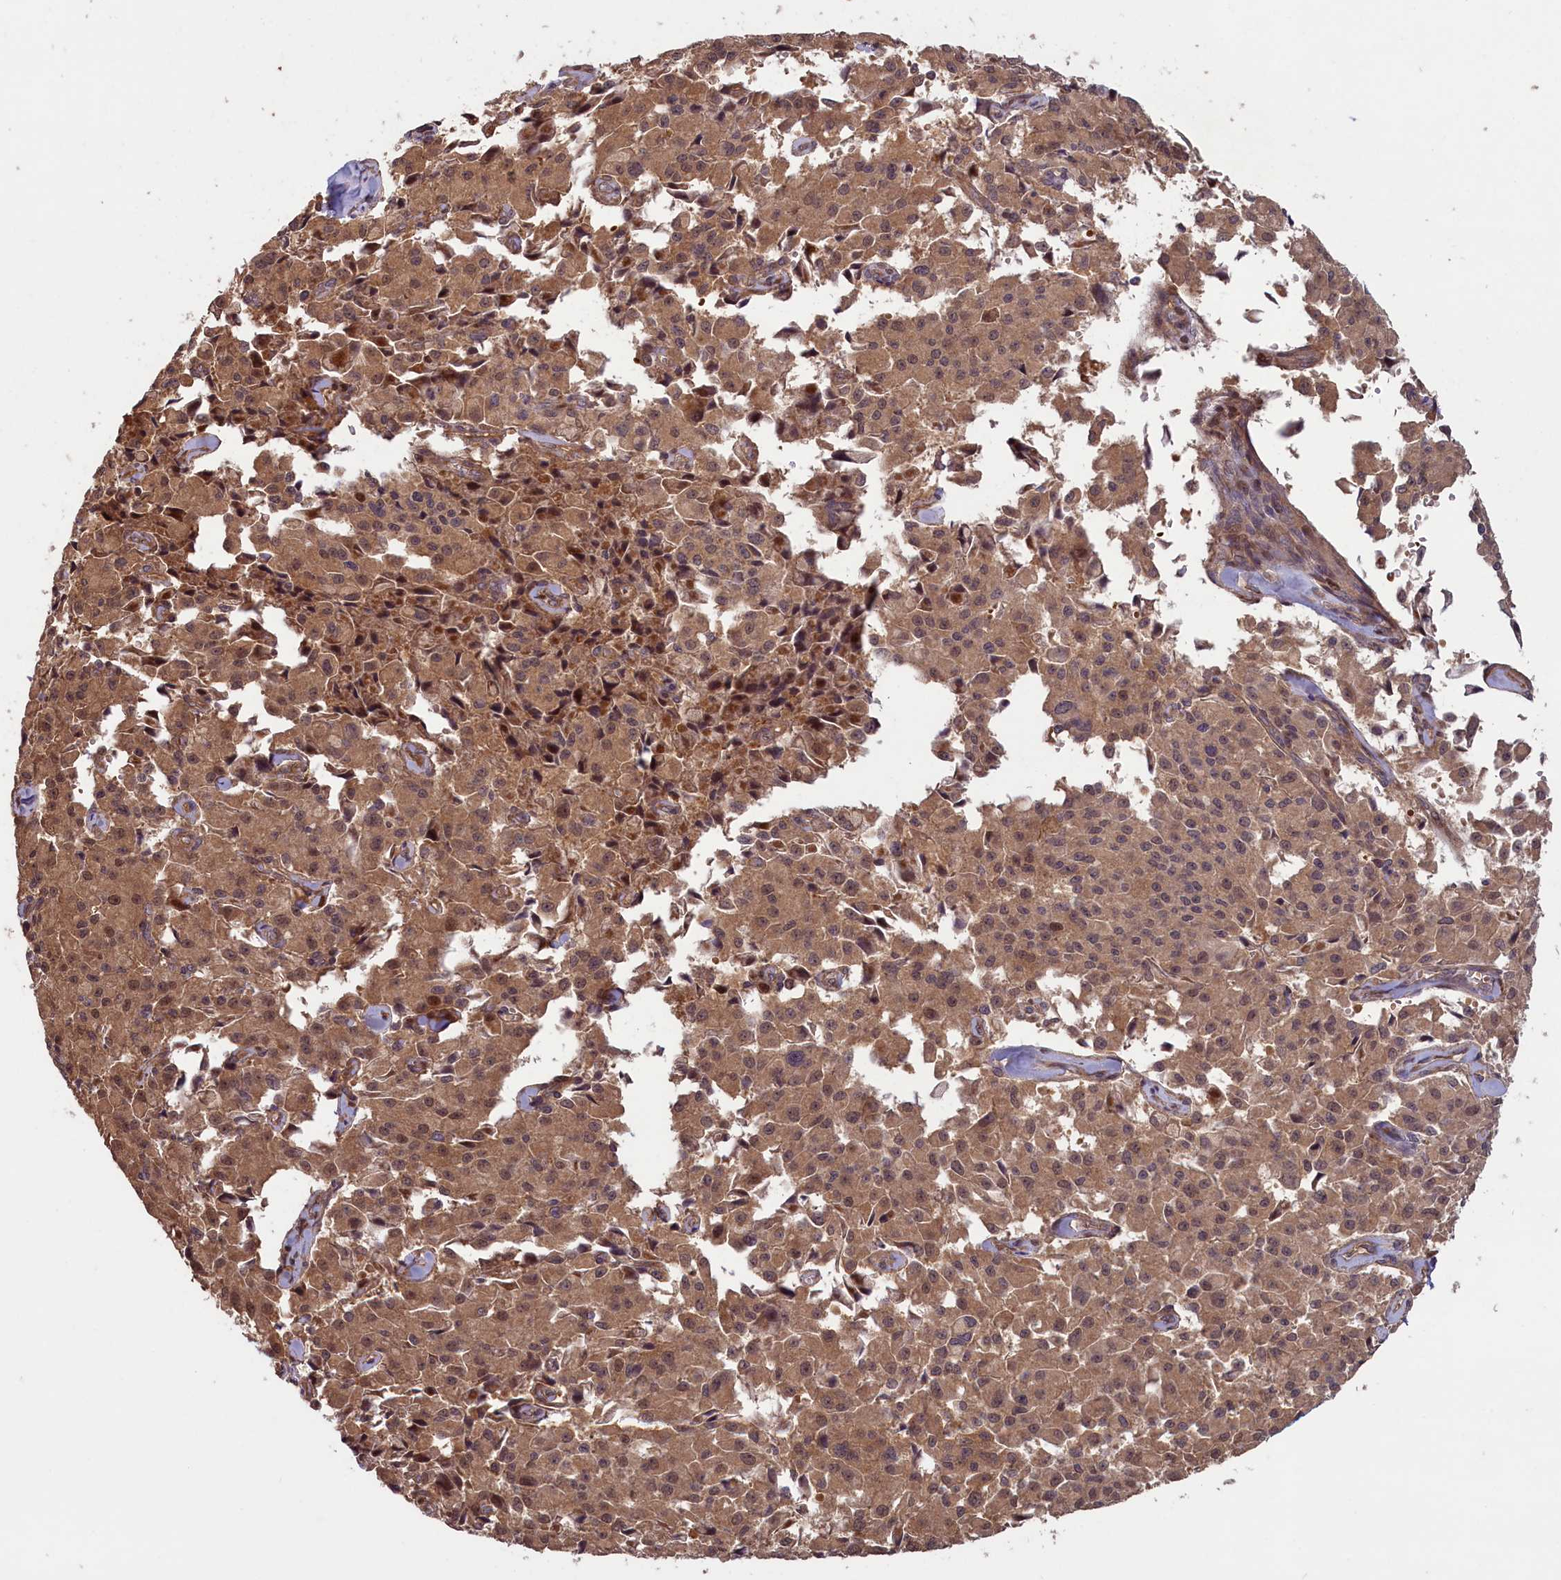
{"staining": {"intensity": "moderate", "quantity": ">75%", "location": "cytoplasmic/membranous,nuclear"}, "tissue": "pancreatic cancer", "cell_type": "Tumor cells", "image_type": "cancer", "snomed": [{"axis": "morphology", "description": "Adenocarcinoma, NOS"}, {"axis": "topography", "description": "Pancreas"}], "caption": "This is a micrograph of IHC staining of pancreatic adenocarcinoma, which shows moderate positivity in the cytoplasmic/membranous and nuclear of tumor cells.", "gene": "CIAO2B", "patient": {"sex": "male", "age": 65}}